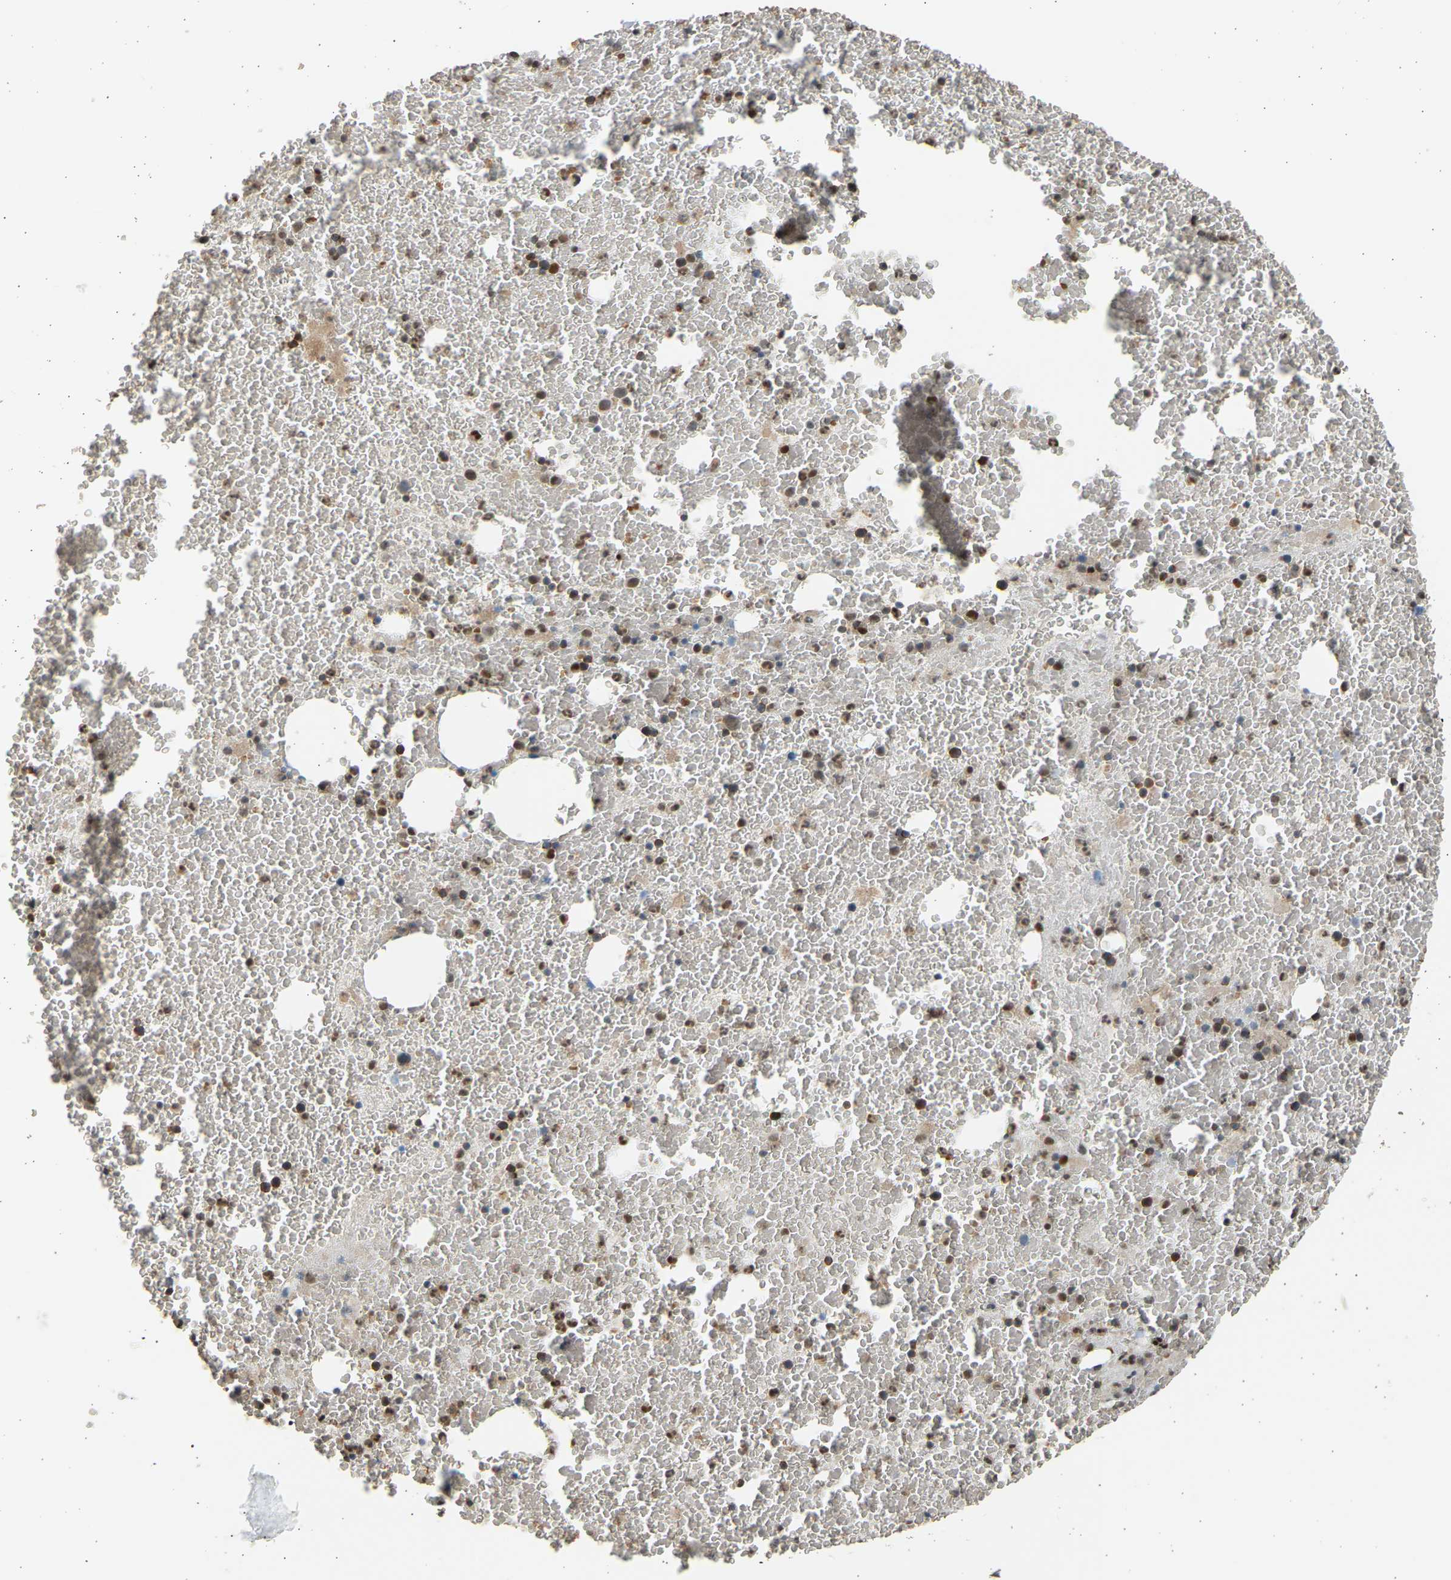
{"staining": {"intensity": "moderate", "quantity": ">75%", "location": "nuclear"}, "tissue": "bone marrow", "cell_type": "Hematopoietic cells", "image_type": "normal", "snomed": [{"axis": "morphology", "description": "Normal tissue, NOS"}, {"axis": "morphology", "description": "Inflammation, NOS"}, {"axis": "topography", "description": "Bone marrow"}], "caption": "Protein expression analysis of unremarkable human bone marrow reveals moderate nuclear staining in about >75% of hematopoietic cells. The staining was performed using DAB (3,3'-diaminobenzidine), with brown indicating positive protein expression. Nuclei are stained blue with hematoxylin.", "gene": "BIRC2", "patient": {"sex": "male", "age": 47}}